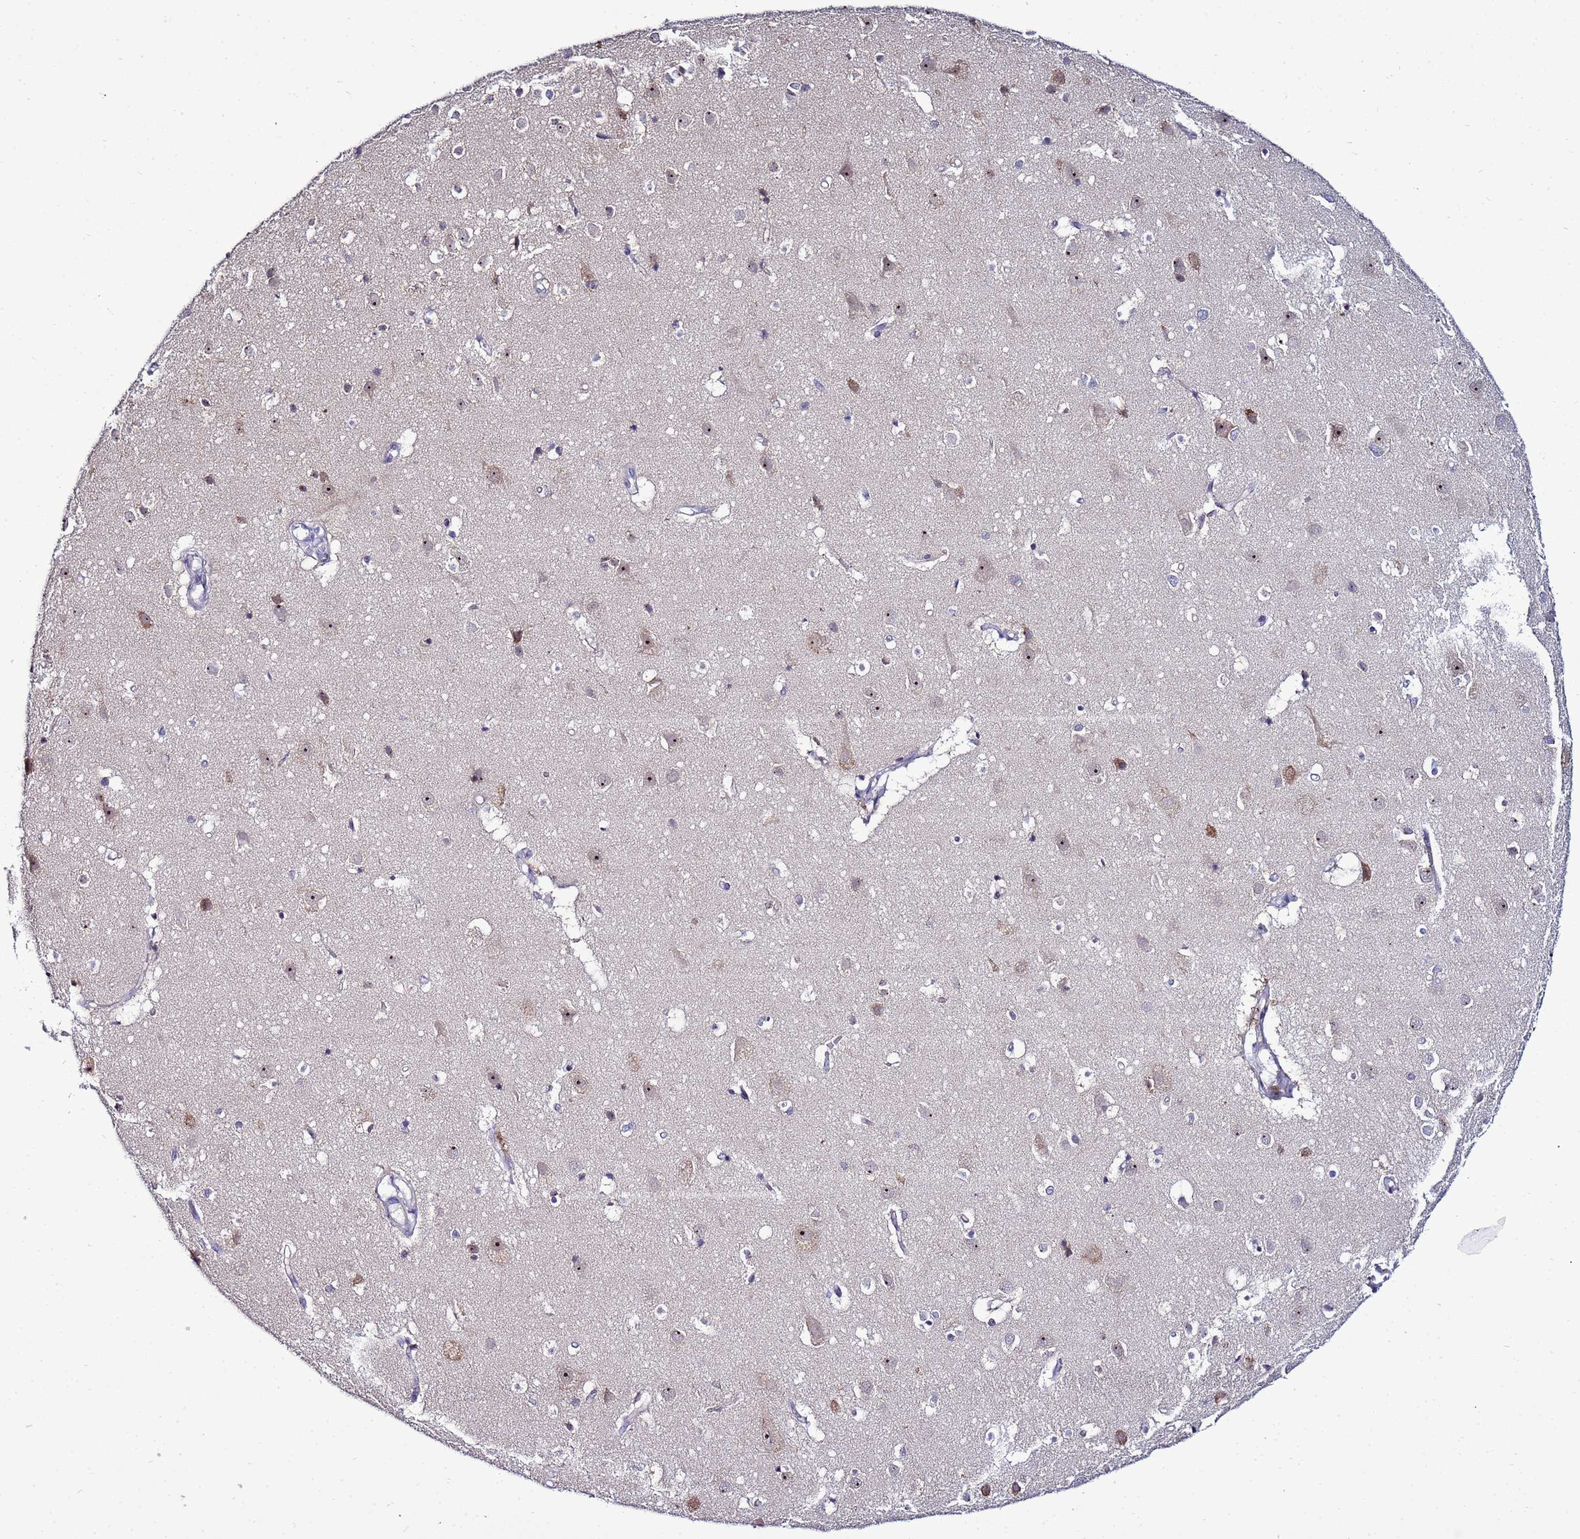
{"staining": {"intensity": "negative", "quantity": "none", "location": "none"}, "tissue": "cerebral cortex", "cell_type": "Endothelial cells", "image_type": "normal", "snomed": [{"axis": "morphology", "description": "Normal tissue, NOS"}, {"axis": "topography", "description": "Cerebral cortex"}], "caption": "DAB (3,3'-diaminobenzidine) immunohistochemical staining of normal human cerebral cortex exhibits no significant positivity in endothelial cells. (Immunohistochemistry, brightfield microscopy, high magnification).", "gene": "NOL8", "patient": {"sex": "male", "age": 54}}